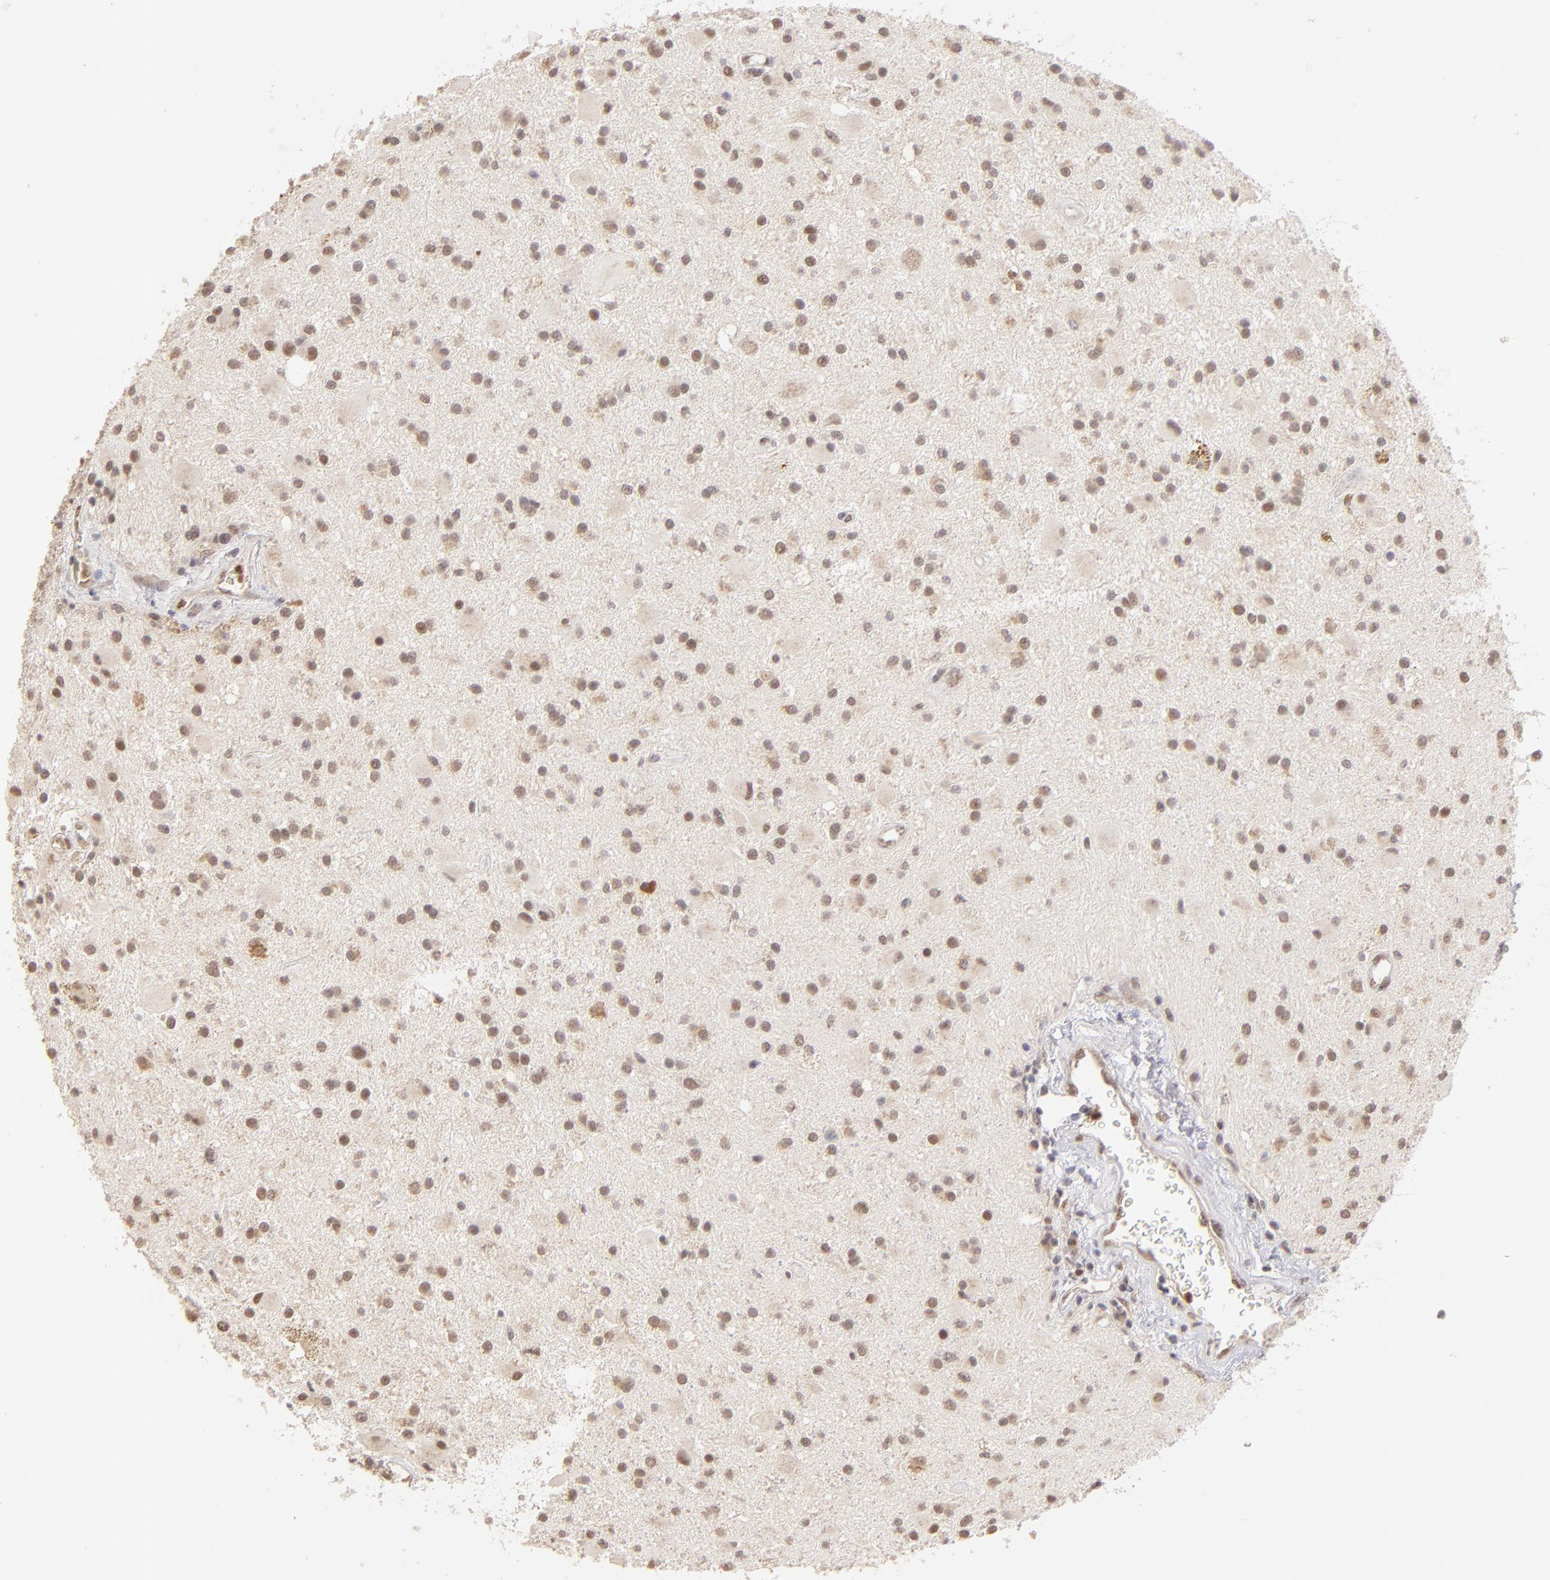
{"staining": {"intensity": "weak", "quantity": ">75%", "location": "nuclear"}, "tissue": "glioma", "cell_type": "Tumor cells", "image_type": "cancer", "snomed": [{"axis": "morphology", "description": "Glioma, malignant, Low grade"}, {"axis": "topography", "description": "Brain"}], "caption": "Human malignant glioma (low-grade) stained with a brown dye shows weak nuclear positive positivity in approximately >75% of tumor cells.", "gene": "NFE2", "patient": {"sex": "male", "age": 58}}